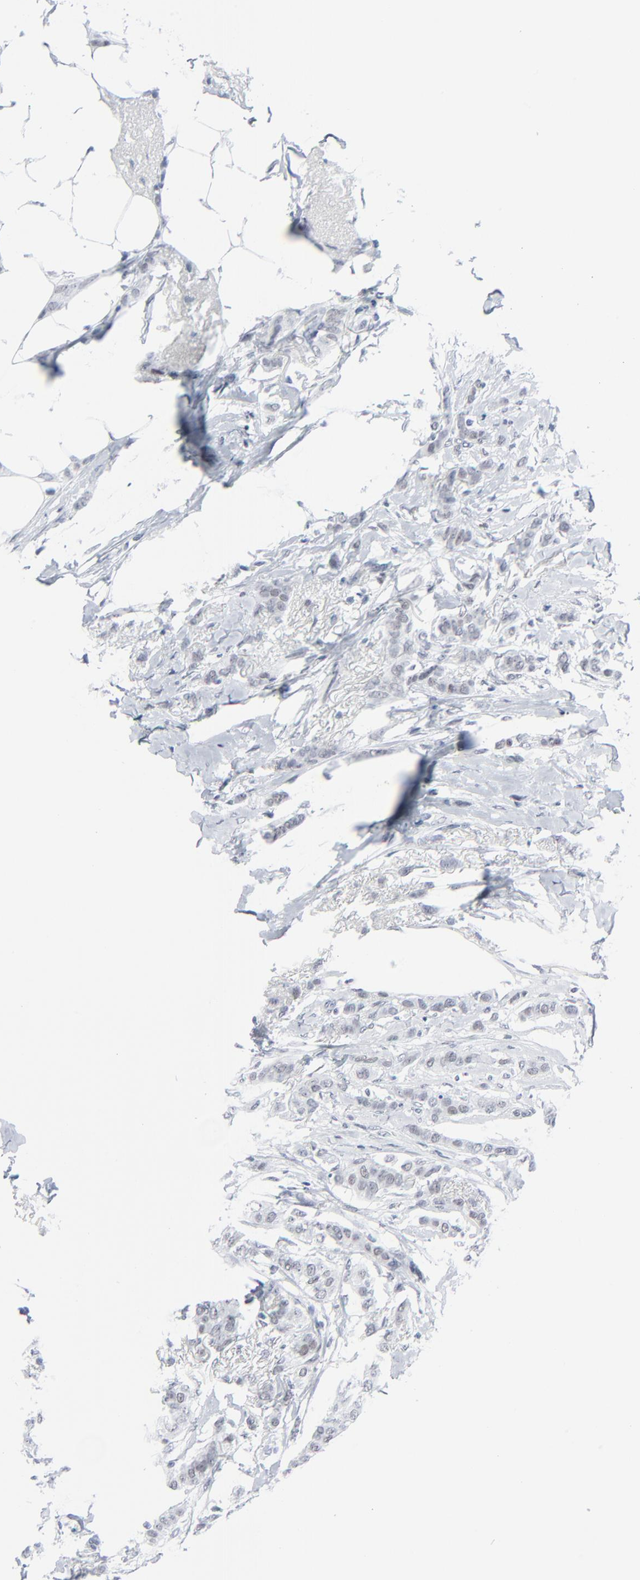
{"staining": {"intensity": "negative", "quantity": "none", "location": "none"}, "tissue": "breast cancer", "cell_type": "Tumor cells", "image_type": "cancer", "snomed": [{"axis": "morphology", "description": "Lobular carcinoma"}, {"axis": "topography", "description": "Breast"}], "caption": "A histopathology image of breast cancer (lobular carcinoma) stained for a protein shows no brown staining in tumor cells.", "gene": "SIRT1", "patient": {"sex": "female", "age": 55}}